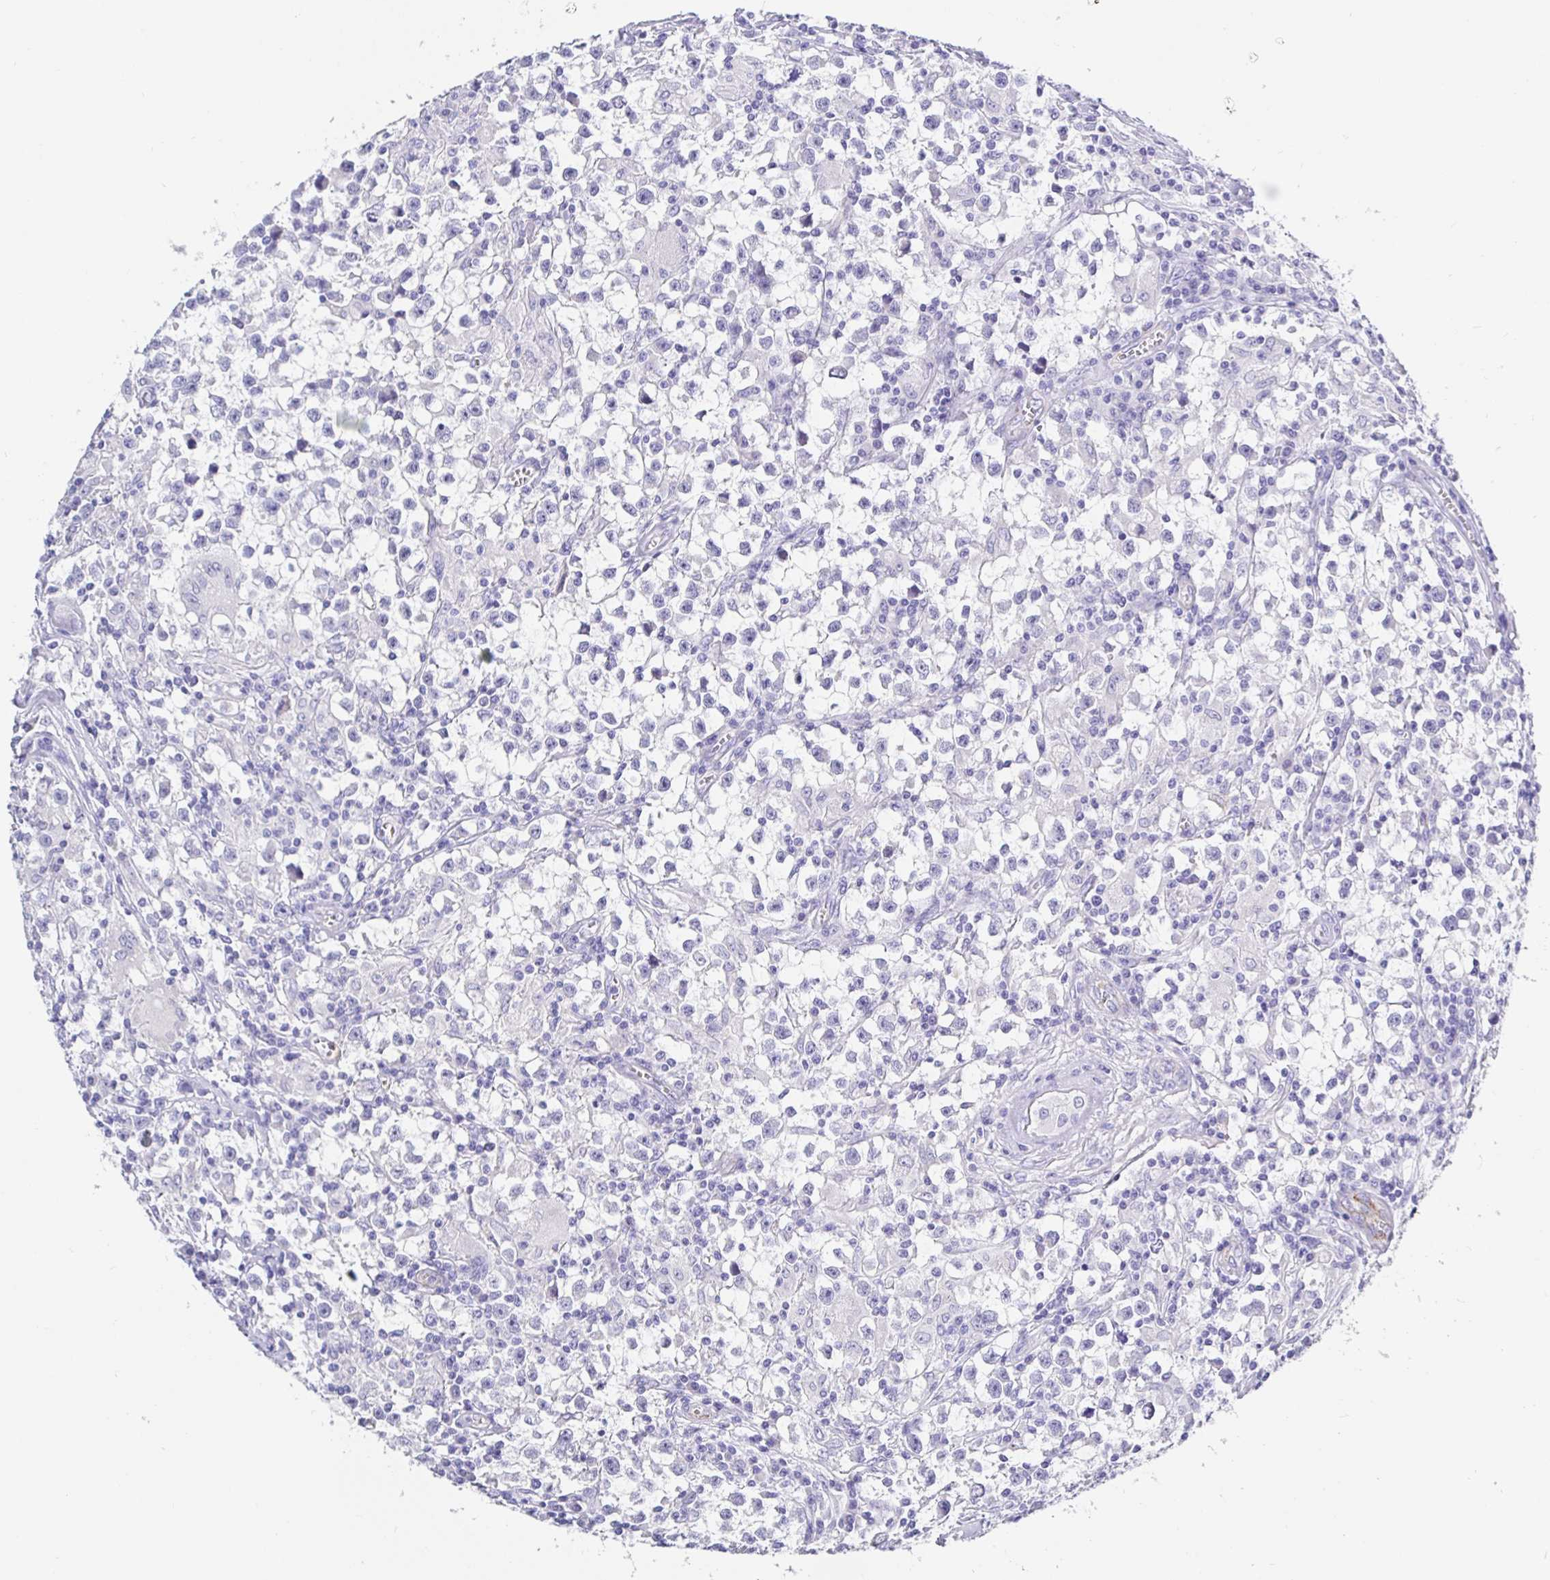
{"staining": {"intensity": "negative", "quantity": "none", "location": "none"}, "tissue": "testis cancer", "cell_type": "Tumor cells", "image_type": "cancer", "snomed": [{"axis": "morphology", "description": "Seminoma, NOS"}, {"axis": "topography", "description": "Testis"}], "caption": "Immunohistochemical staining of testis cancer (seminoma) shows no significant staining in tumor cells.", "gene": "MAOA", "patient": {"sex": "male", "age": 31}}